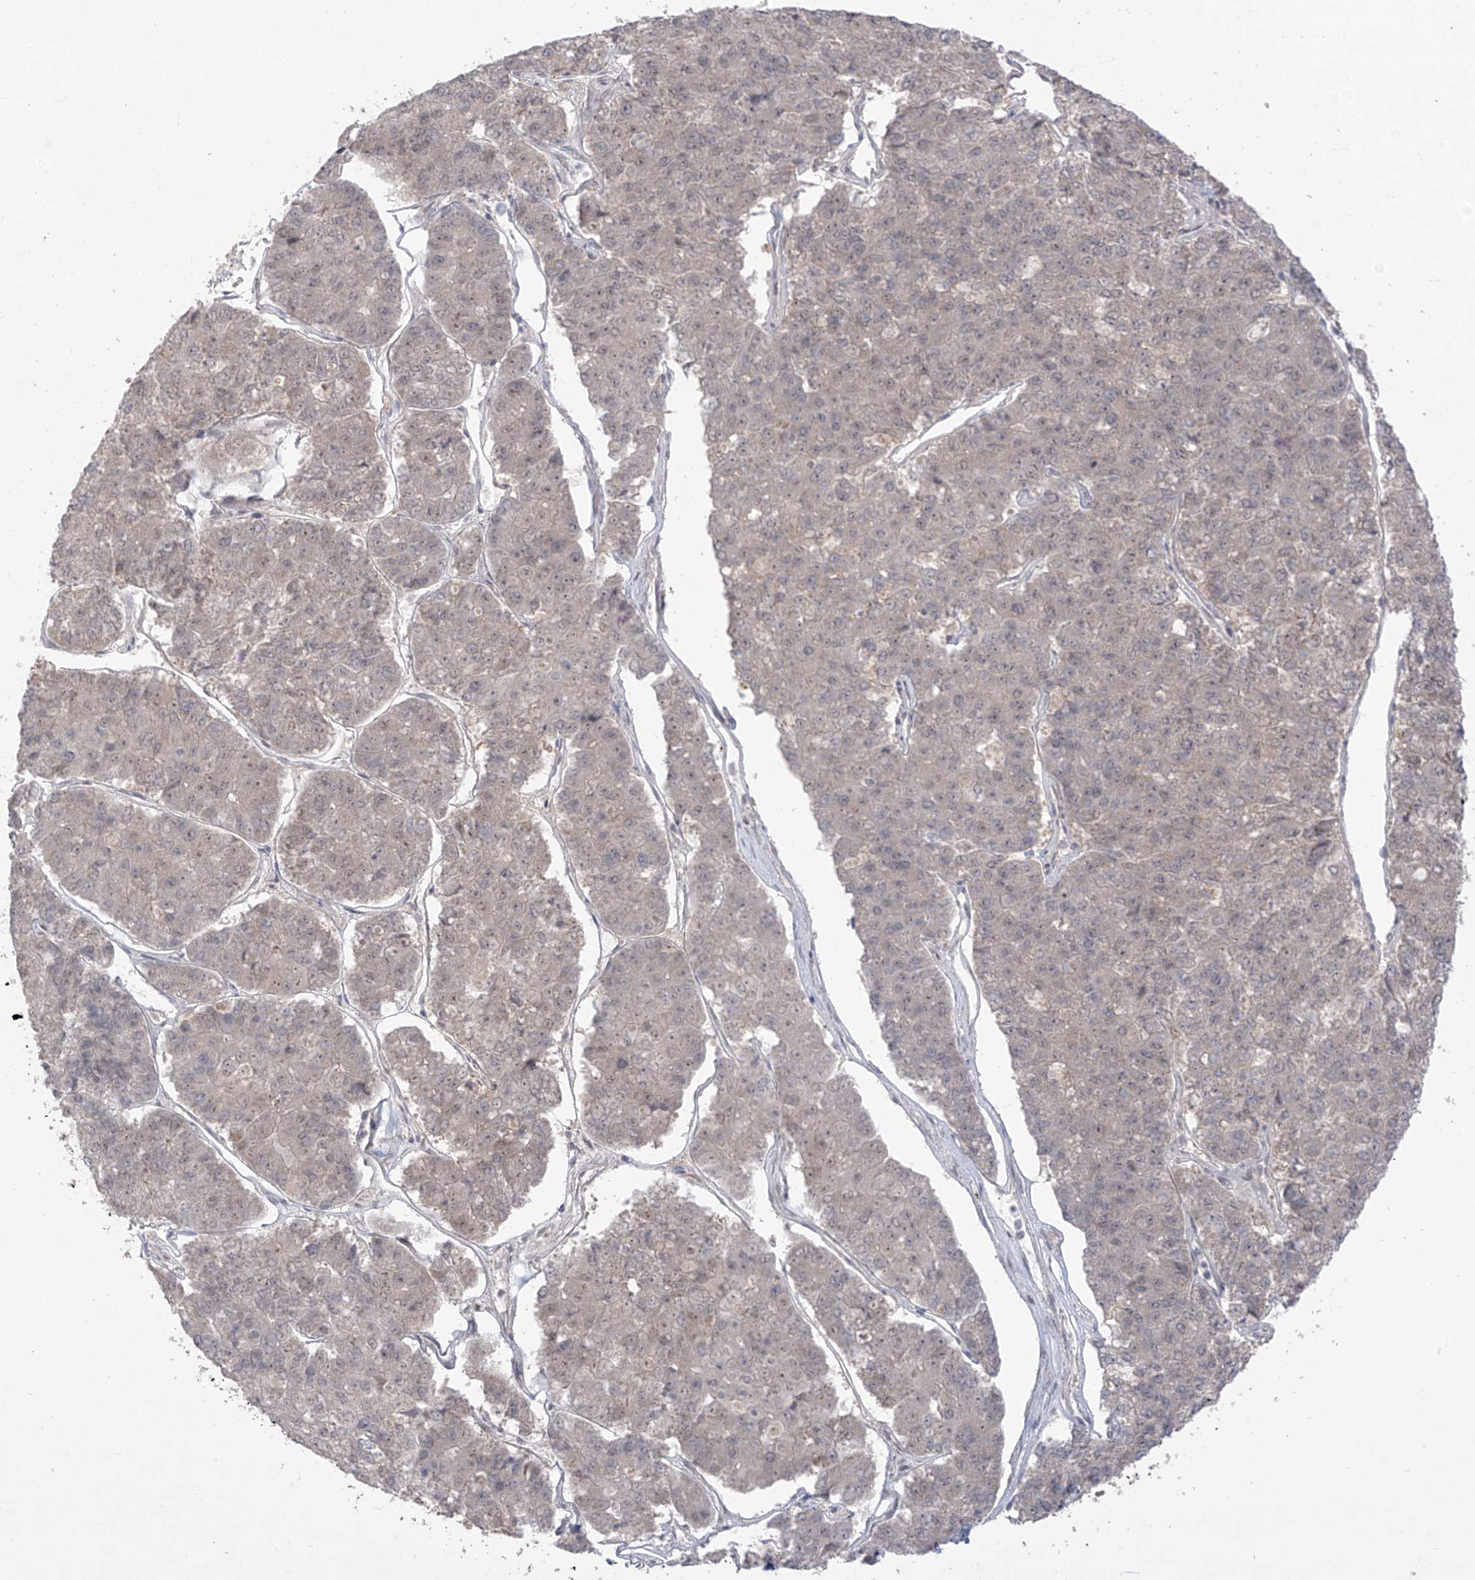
{"staining": {"intensity": "negative", "quantity": "none", "location": "none"}, "tissue": "pancreatic cancer", "cell_type": "Tumor cells", "image_type": "cancer", "snomed": [{"axis": "morphology", "description": "Adenocarcinoma, NOS"}, {"axis": "topography", "description": "Pancreas"}], "caption": "Immunohistochemical staining of adenocarcinoma (pancreatic) reveals no significant staining in tumor cells.", "gene": "OGT", "patient": {"sex": "male", "age": 50}}